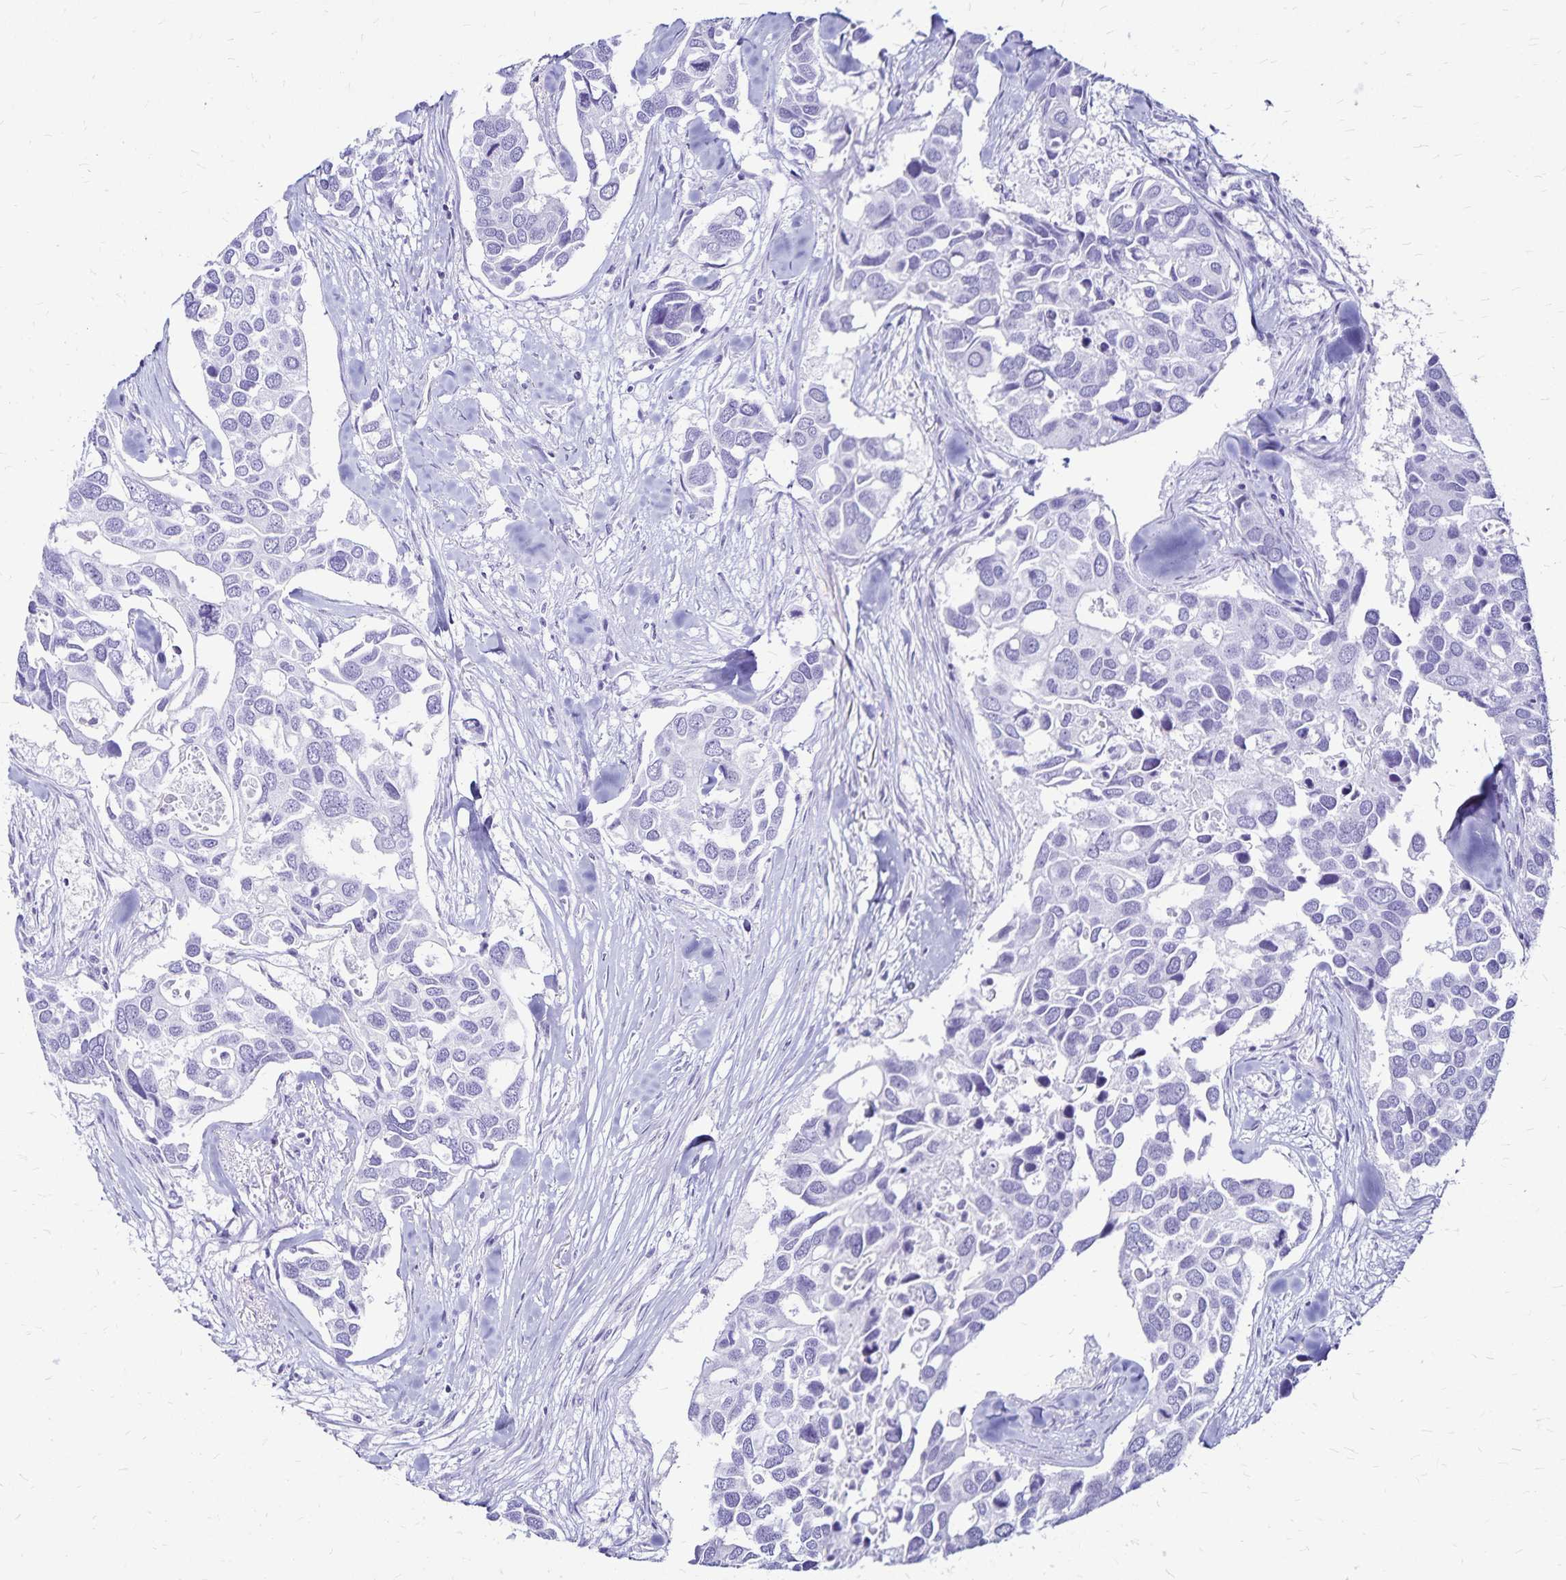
{"staining": {"intensity": "negative", "quantity": "none", "location": "none"}, "tissue": "breast cancer", "cell_type": "Tumor cells", "image_type": "cancer", "snomed": [{"axis": "morphology", "description": "Duct carcinoma"}, {"axis": "topography", "description": "Breast"}], "caption": "Tumor cells show no significant positivity in breast cancer. (DAB (3,3'-diaminobenzidine) immunohistochemistry visualized using brightfield microscopy, high magnification).", "gene": "LIN28B", "patient": {"sex": "female", "age": 83}}